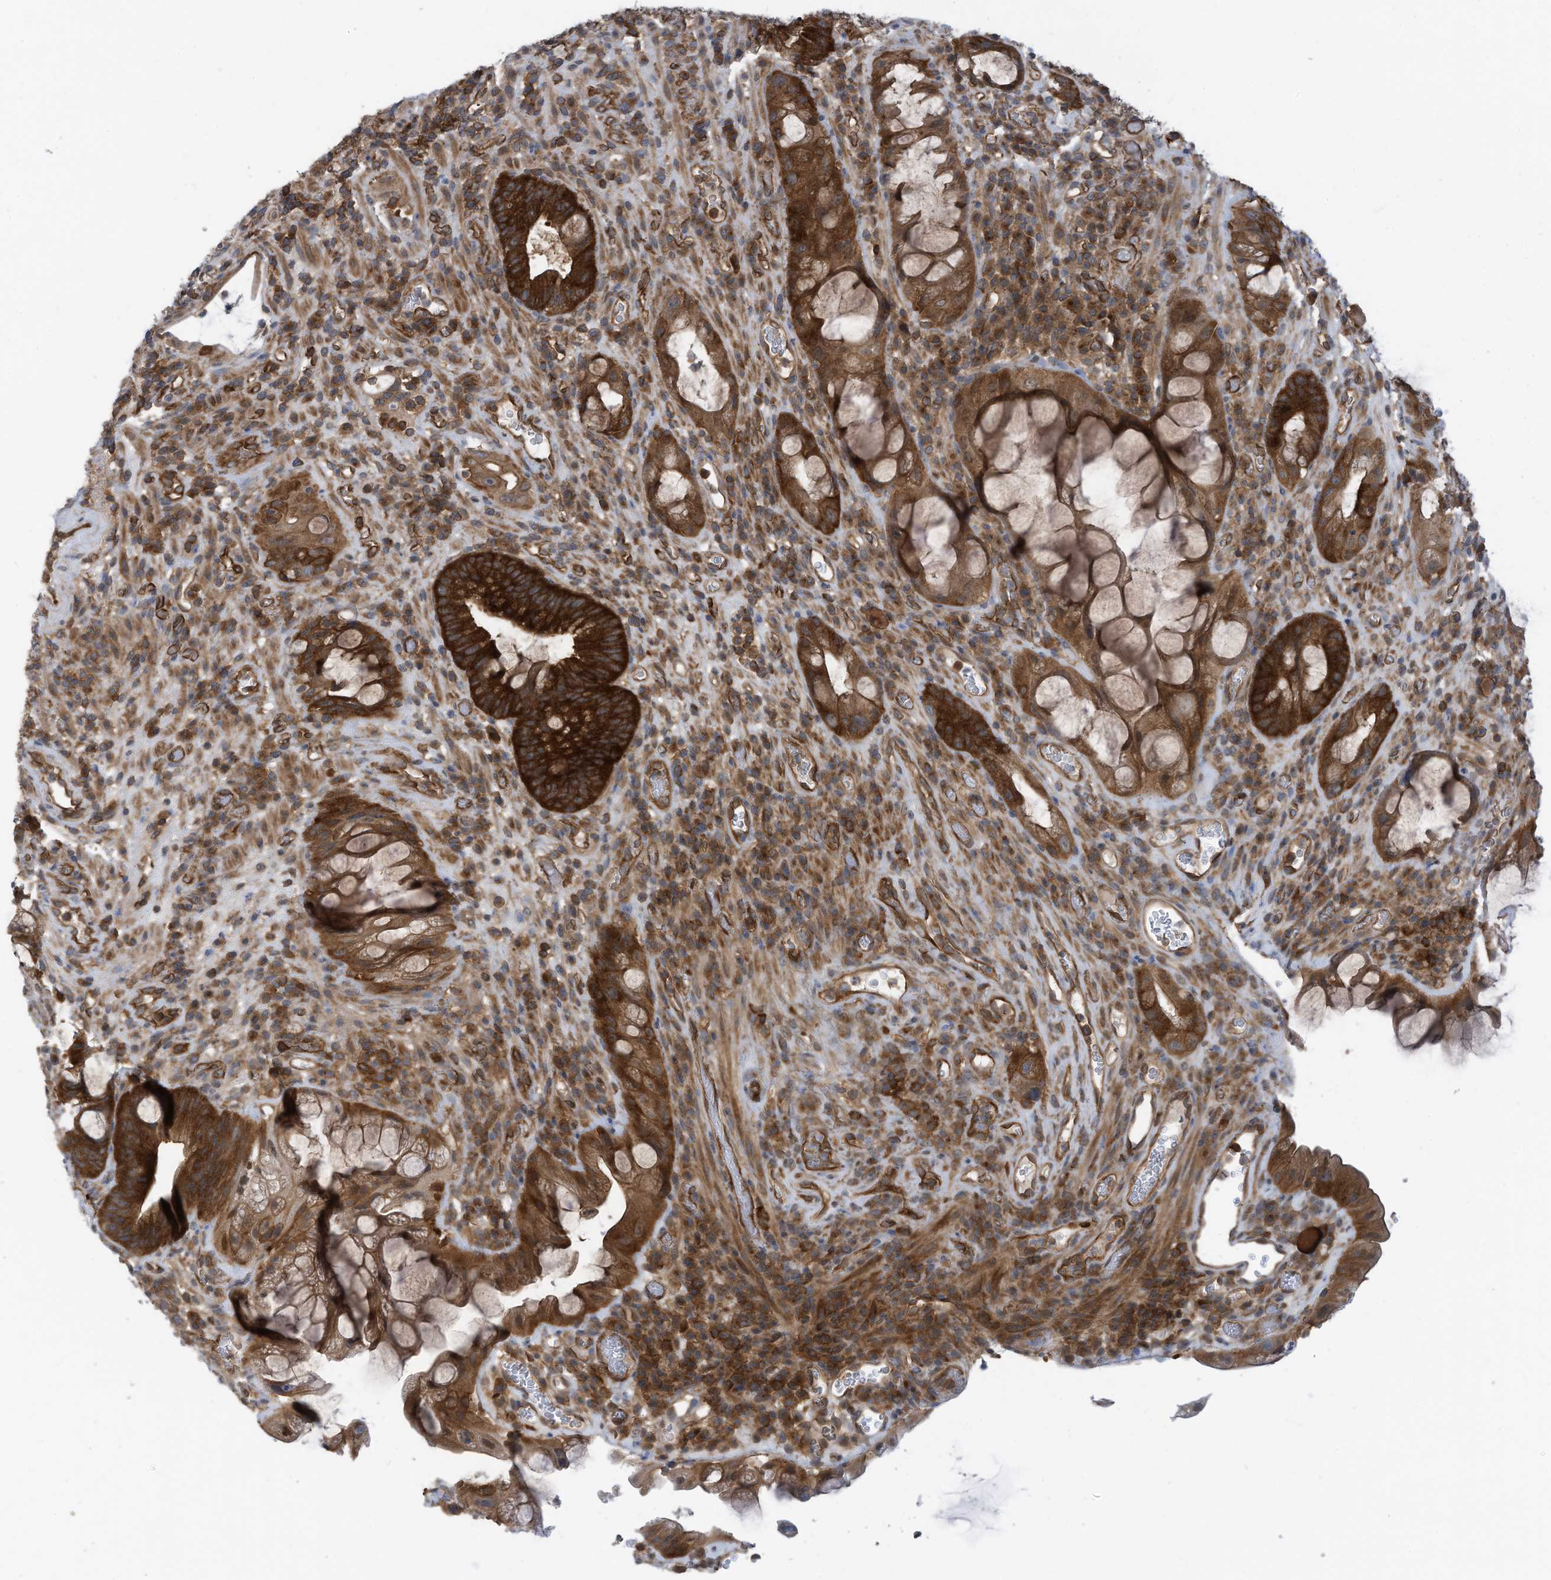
{"staining": {"intensity": "strong", "quantity": ">75%", "location": "cytoplasmic/membranous"}, "tissue": "colorectal cancer", "cell_type": "Tumor cells", "image_type": "cancer", "snomed": [{"axis": "morphology", "description": "Adenocarcinoma, NOS"}, {"axis": "topography", "description": "Rectum"}], "caption": "Strong cytoplasmic/membranous protein positivity is present in about >75% of tumor cells in adenocarcinoma (colorectal).", "gene": "REPS1", "patient": {"sex": "male", "age": 59}}